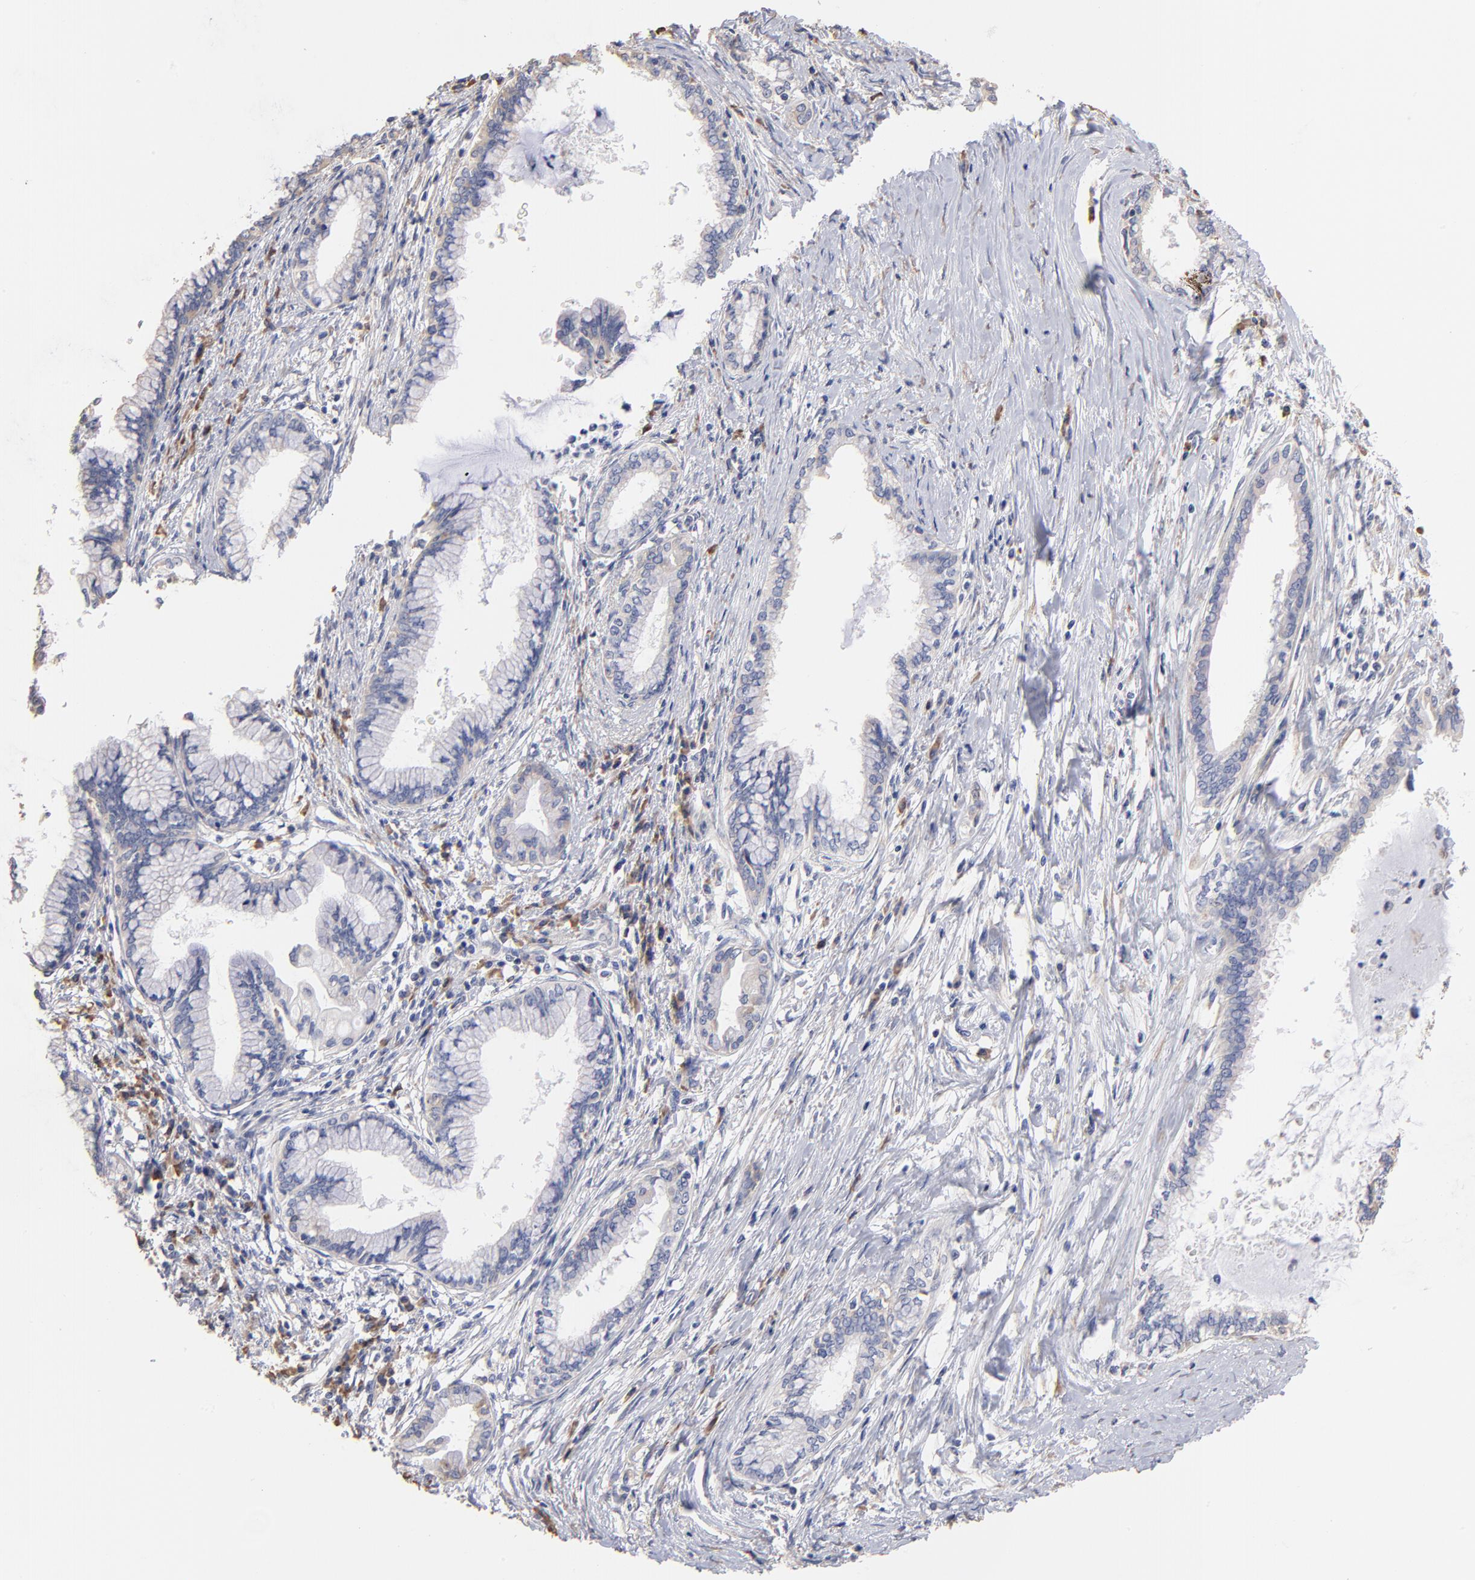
{"staining": {"intensity": "negative", "quantity": "none", "location": "none"}, "tissue": "pancreatic cancer", "cell_type": "Tumor cells", "image_type": "cancer", "snomed": [{"axis": "morphology", "description": "Adenocarcinoma, NOS"}, {"axis": "topography", "description": "Pancreas"}], "caption": "IHC histopathology image of neoplastic tissue: human pancreatic adenocarcinoma stained with DAB demonstrates no significant protein expression in tumor cells. (DAB (3,3'-diaminobenzidine) immunohistochemistry visualized using brightfield microscopy, high magnification).", "gene": "RPL9", "patient": {"sex": "female", "age": 64}}